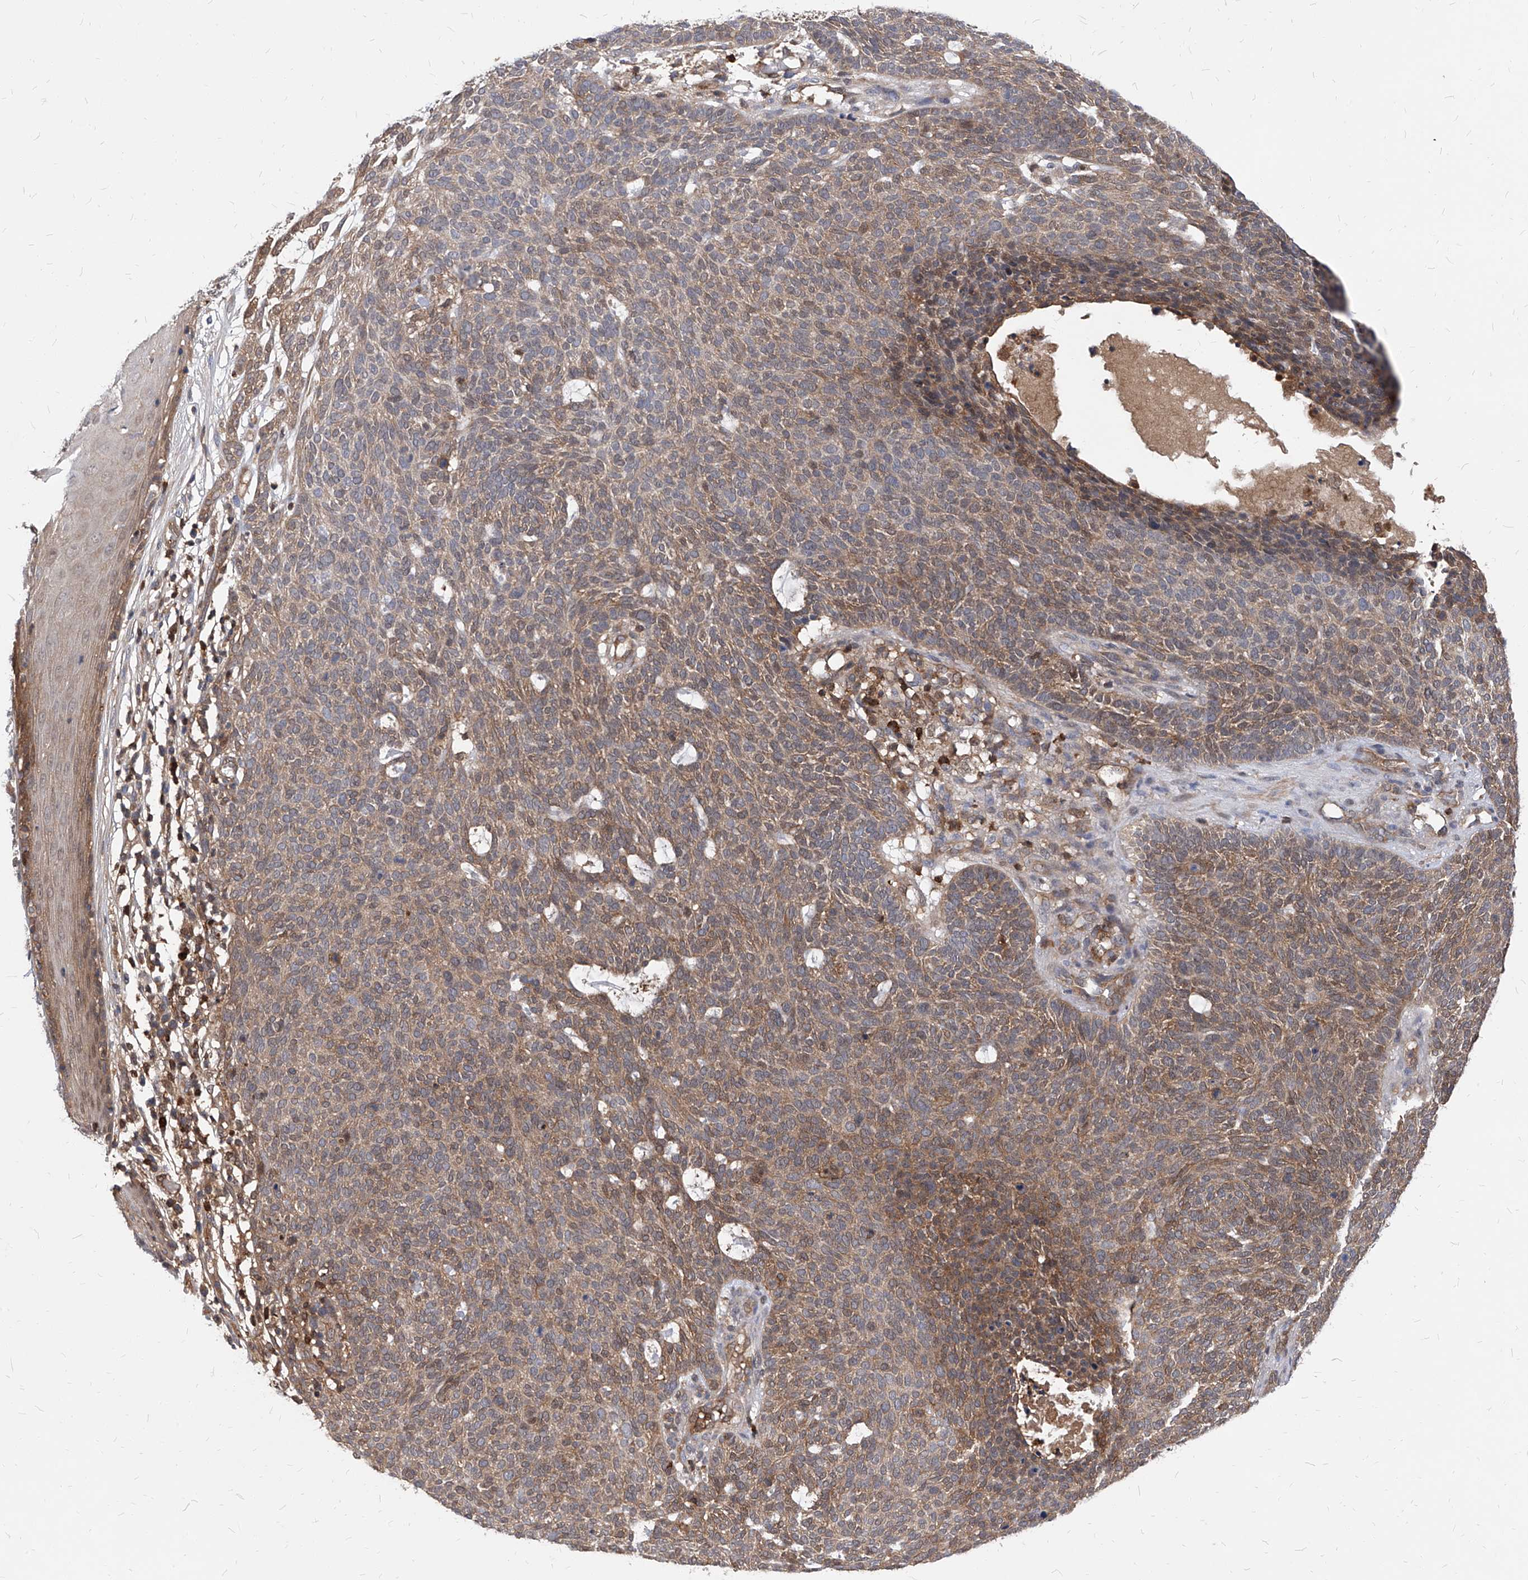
{"staining": {"intensity": "moderate", "quantity": "25%-75%", "location": "cytoplasmic/membranous"}, "tissue": "skin cancer", "cell_type": "Tumor cells", "image_type": "cancer", "snomed": [{"axis": "morphology", "description": "Squamous cell carcinoma, NOS"}, {"axis": "topography", "description": "Skin"}], "caption": "Moderate cytoplasmic/membranous positivity for a protein is identified in about 25%-75% of tumor cells of squamous cell carcinoma (skin) using IHC.", "gene": "ABRACL", "patient": {"sex": "female", "age": 90}}